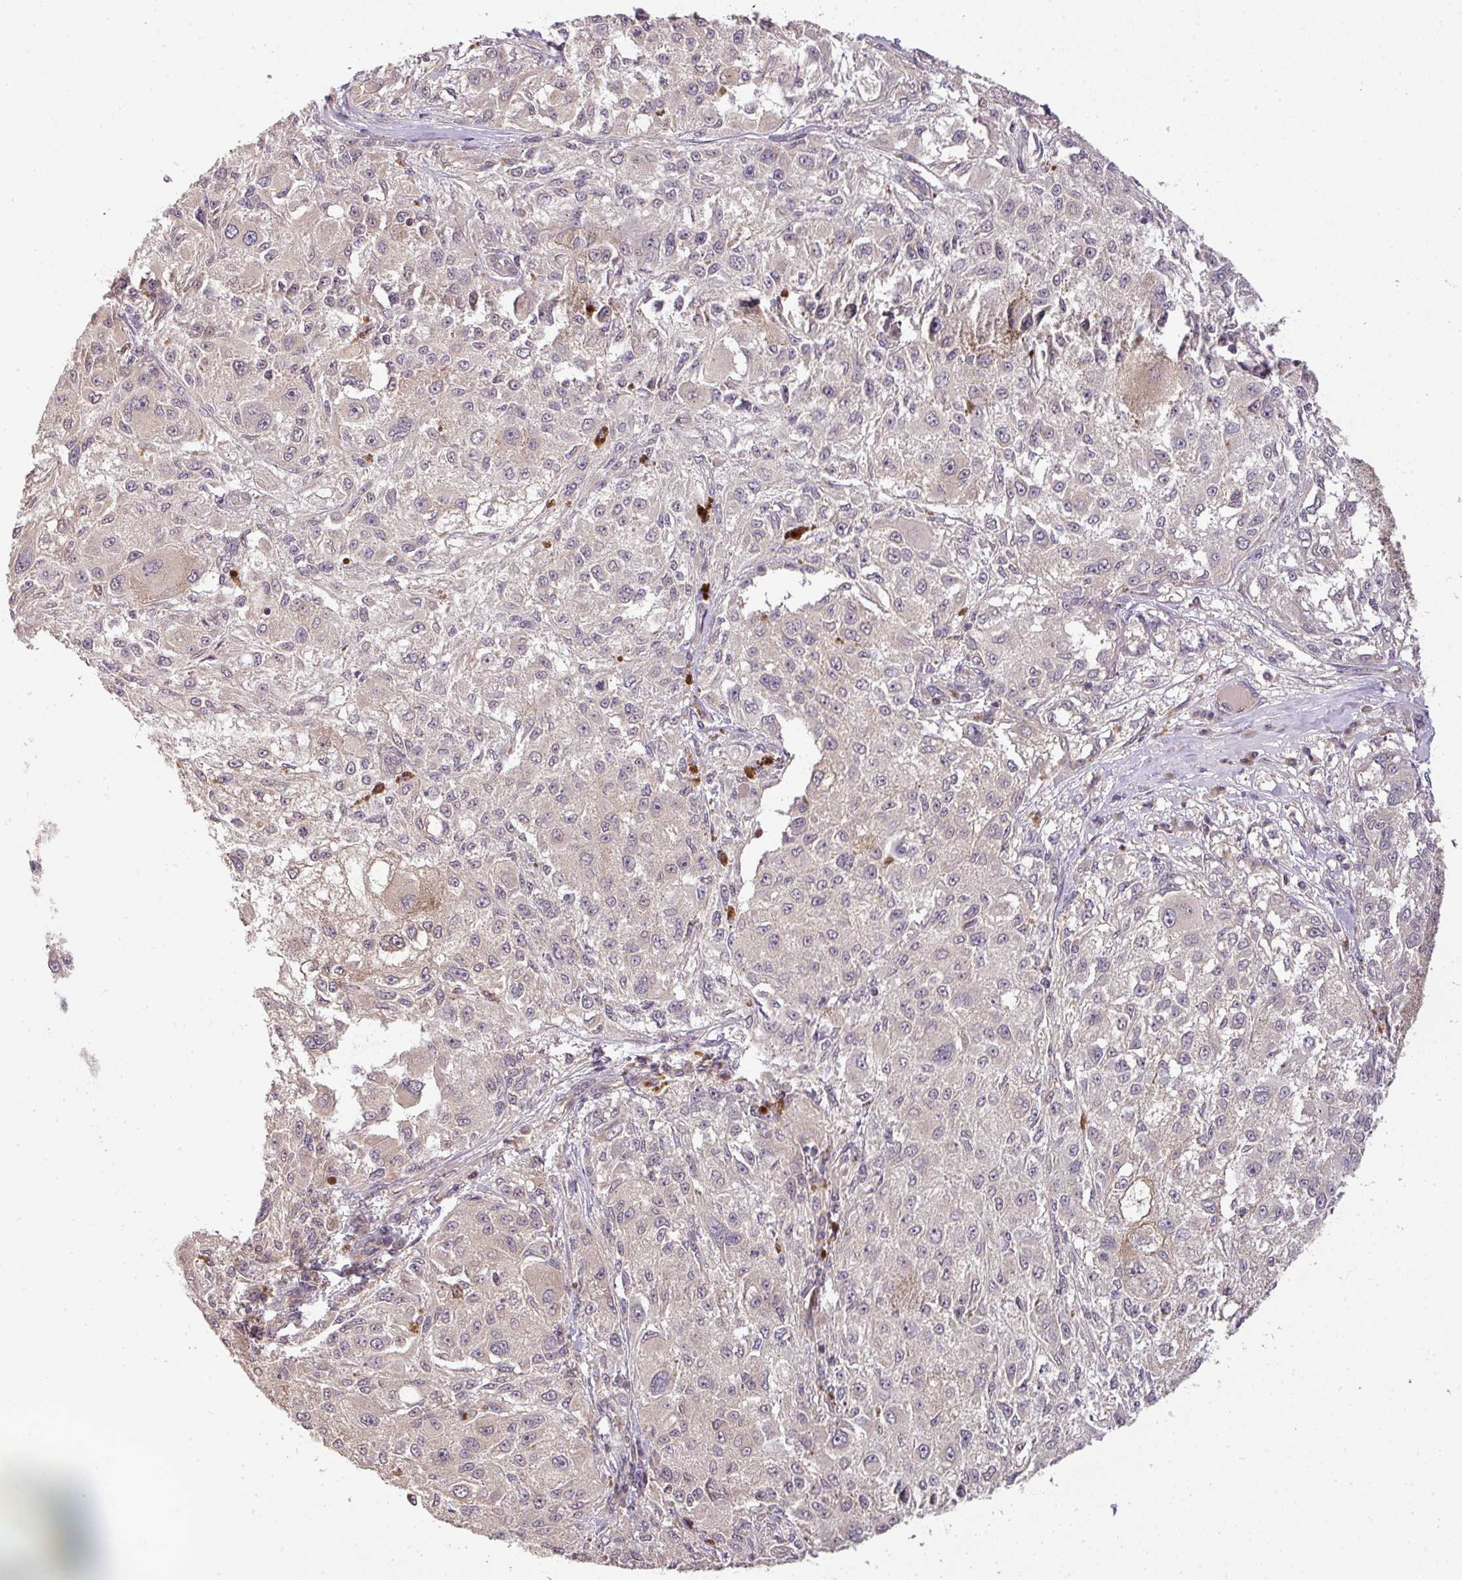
{"staining": {"intensity": "weak", "quantity": "25%-75%", "location": "cytoplasmic/membranous"}, "tissue": "melanoma", "cell_type": "Tumor cells", "image_type": "cancer", "snomed": [{"axis": "morphology", "description": "Necrosis, NOS"}, {"axis": "morphology", "description": "Malignant melanoma, NOS"}, {"axis": "topography", "description": "Skin"}], "caption": "IHC photomicrograph of neoplastic tissue: melanoma stained using immunohistochemistry exhibits low levels of weak protein expression localized specifically in the cytoplasmic/membranous of tumor cells, appearing as a cytoplasmic/membranous brown color.", "gene": "TCL1B", "patient": {"sex": "female", "age": 87}}